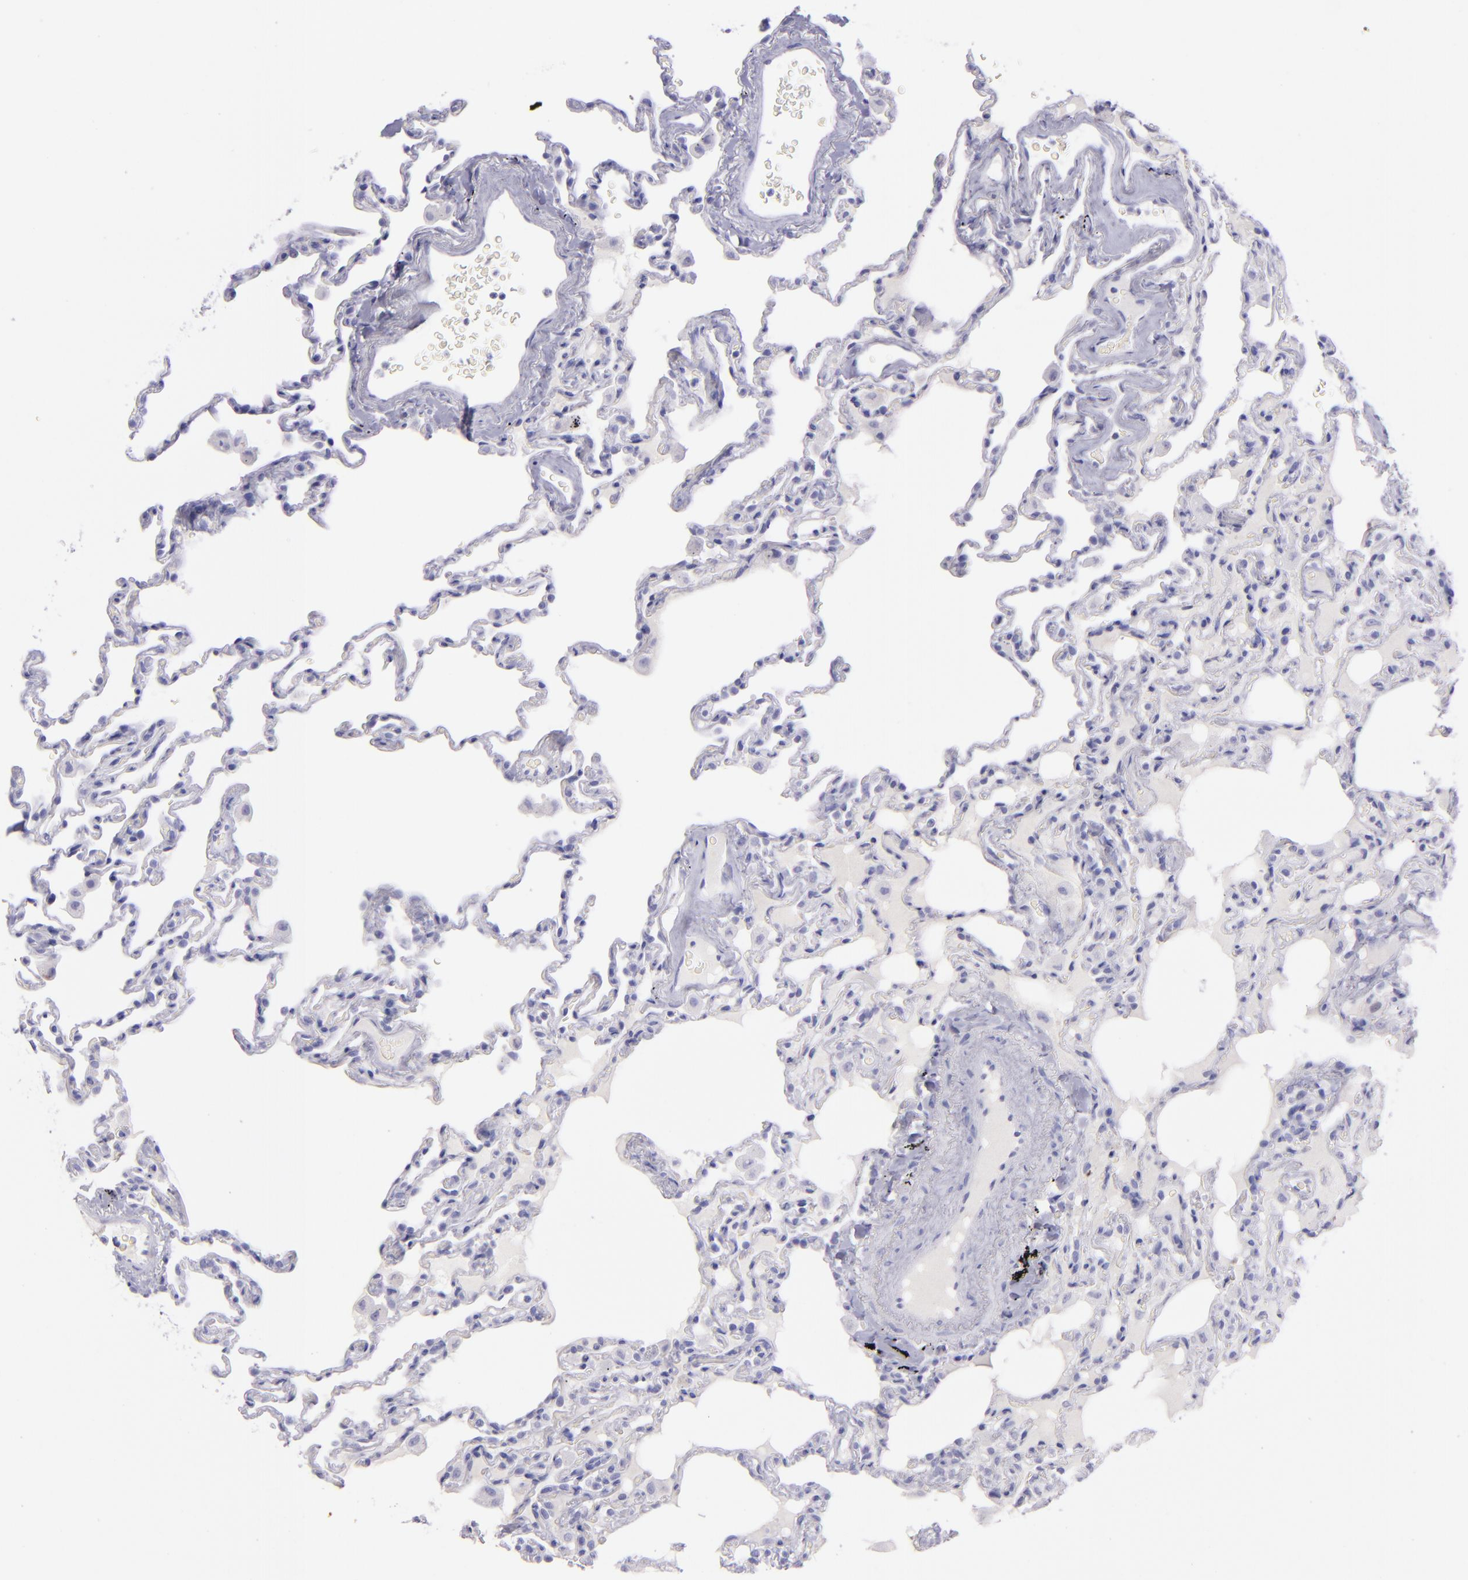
{"staining": {"intensity": "negative", "quantity": "none", "location": "none"}, "tissue": "lung", "cell_type": "Alveolar cells", "image_type": "normal", "snomed": [{"axis": "morphology", "description": "Normal tissue, NOS"}, {"axis": "topography", "description": "Lung"}], "caption": "This is a photomicrograph of IHC staining of benign lung, which shows no positivity in alveolar cells. (DAB immunohistochemistry (IHC), high magnification).", "gene": "TNNT3", "patient": {"sex": "male", "age": 59}}